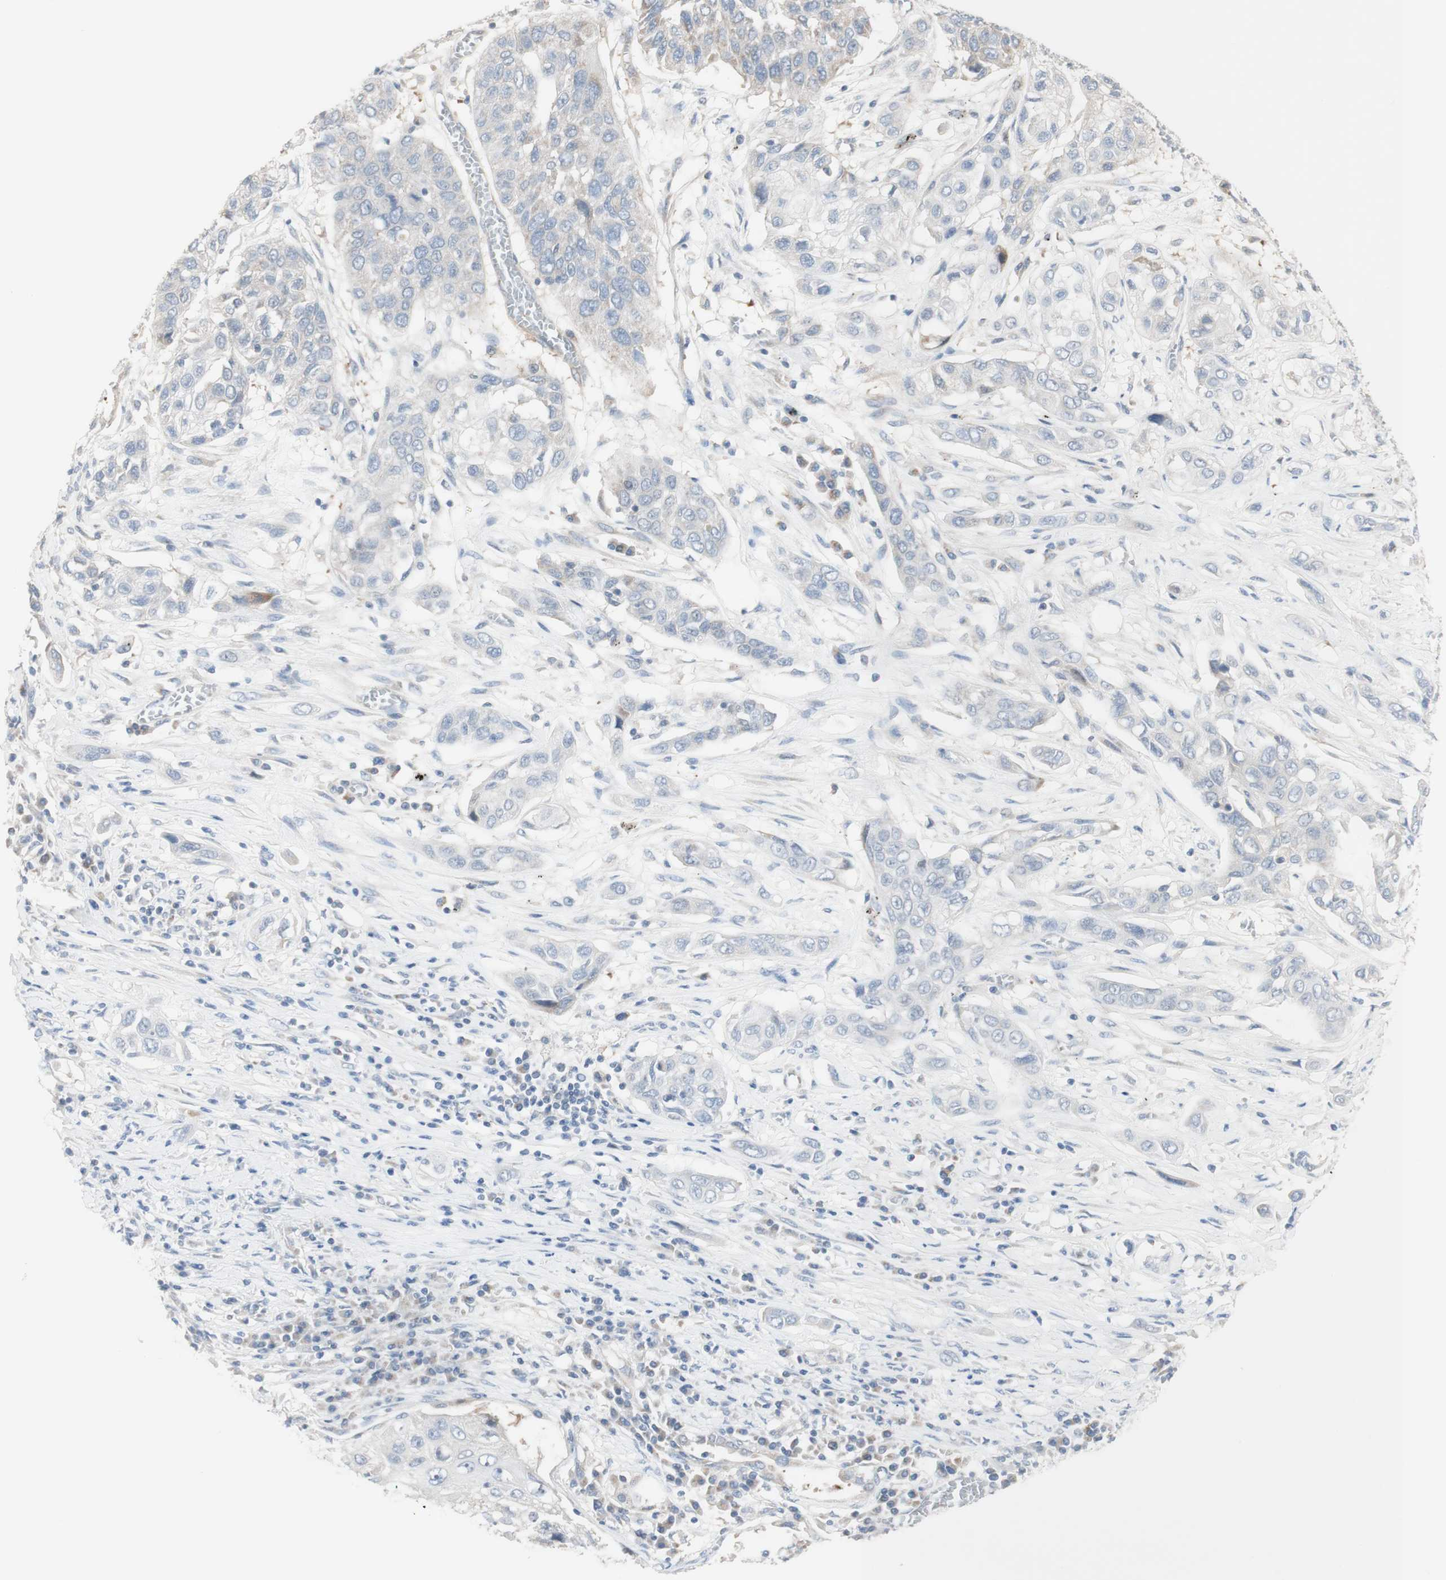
{"staining": {"intensity": "weak", "quantity": "<25%", "location": "cytoplasmic/membranous"}, "tissue": "lung cancer", "cell_type": "Tumor cells", "image_type": "cancer", "snomed": [{"axis": "morphology", "description": "Squamous cell carcinoma, NOS"}, {"axis": "topography", "description": "Lung"}], "caption": "A high-resolution photomicrograph shows IHC staining of lung squamous cell carcinoma, which demonstrates no significant positivity in tumor cells.", "gene": "C3orf52", "patient": {"sex": "male", "age": 71}}